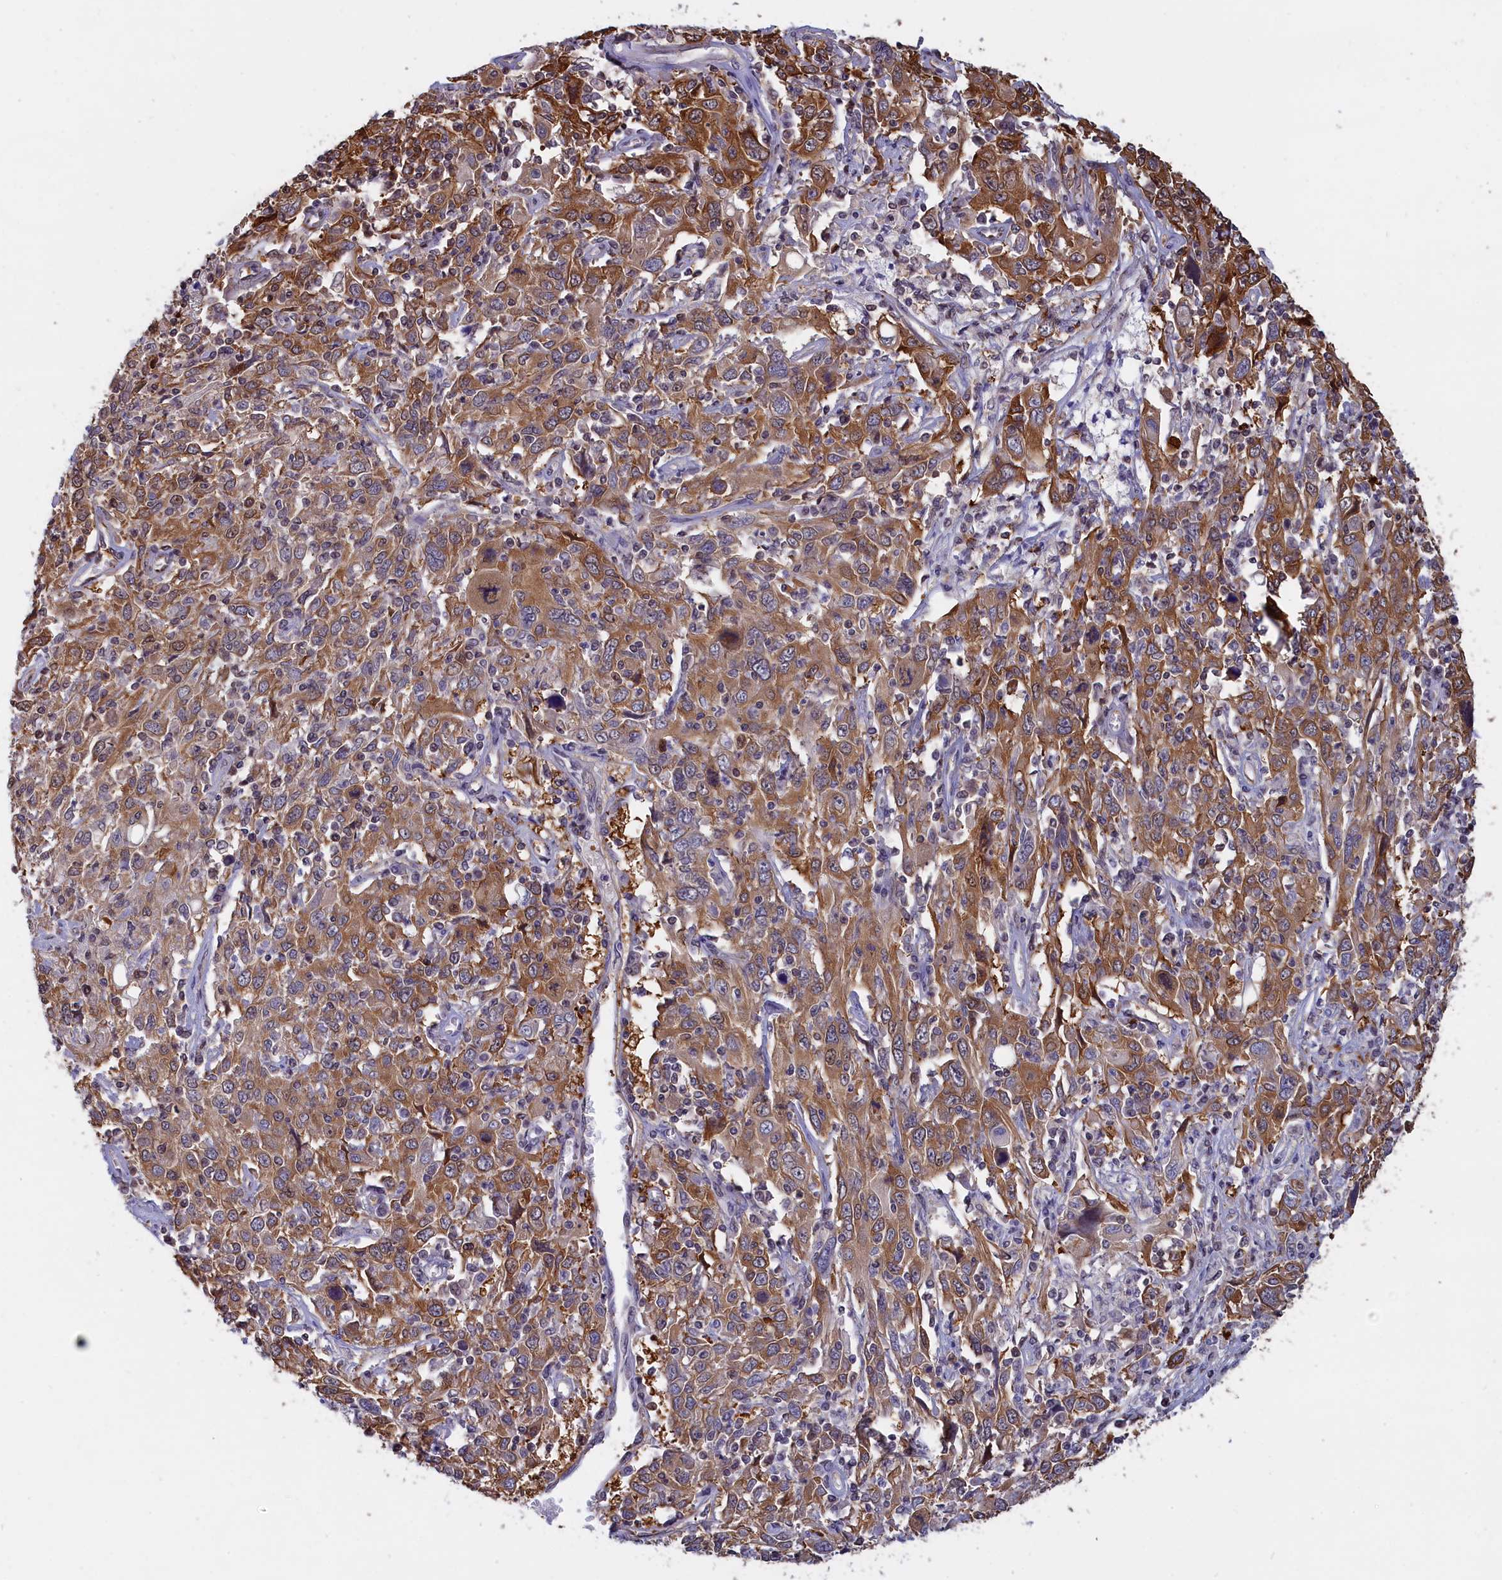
{"staining": {"intensity": "moderate", "quantity": ">75%", "location": "cytoplasmic/membranous"}, "tissue": "cervical cancer", "cell_type": "Tumor cells", "image_type": "cancer", "snomed": [{"axis": "morphology", "description": "Squamous cell carcinoma, NOS"}, {"axis": "topography", "description": "Cervix"}], "caption": "Squamous cell carcinoma (cervical) tissue shows moderate cytoplasmic/membranous staining in about >75% of tumor cells", "gene": "ABCC8", "patient": {"sex": "female", "age": 46}}